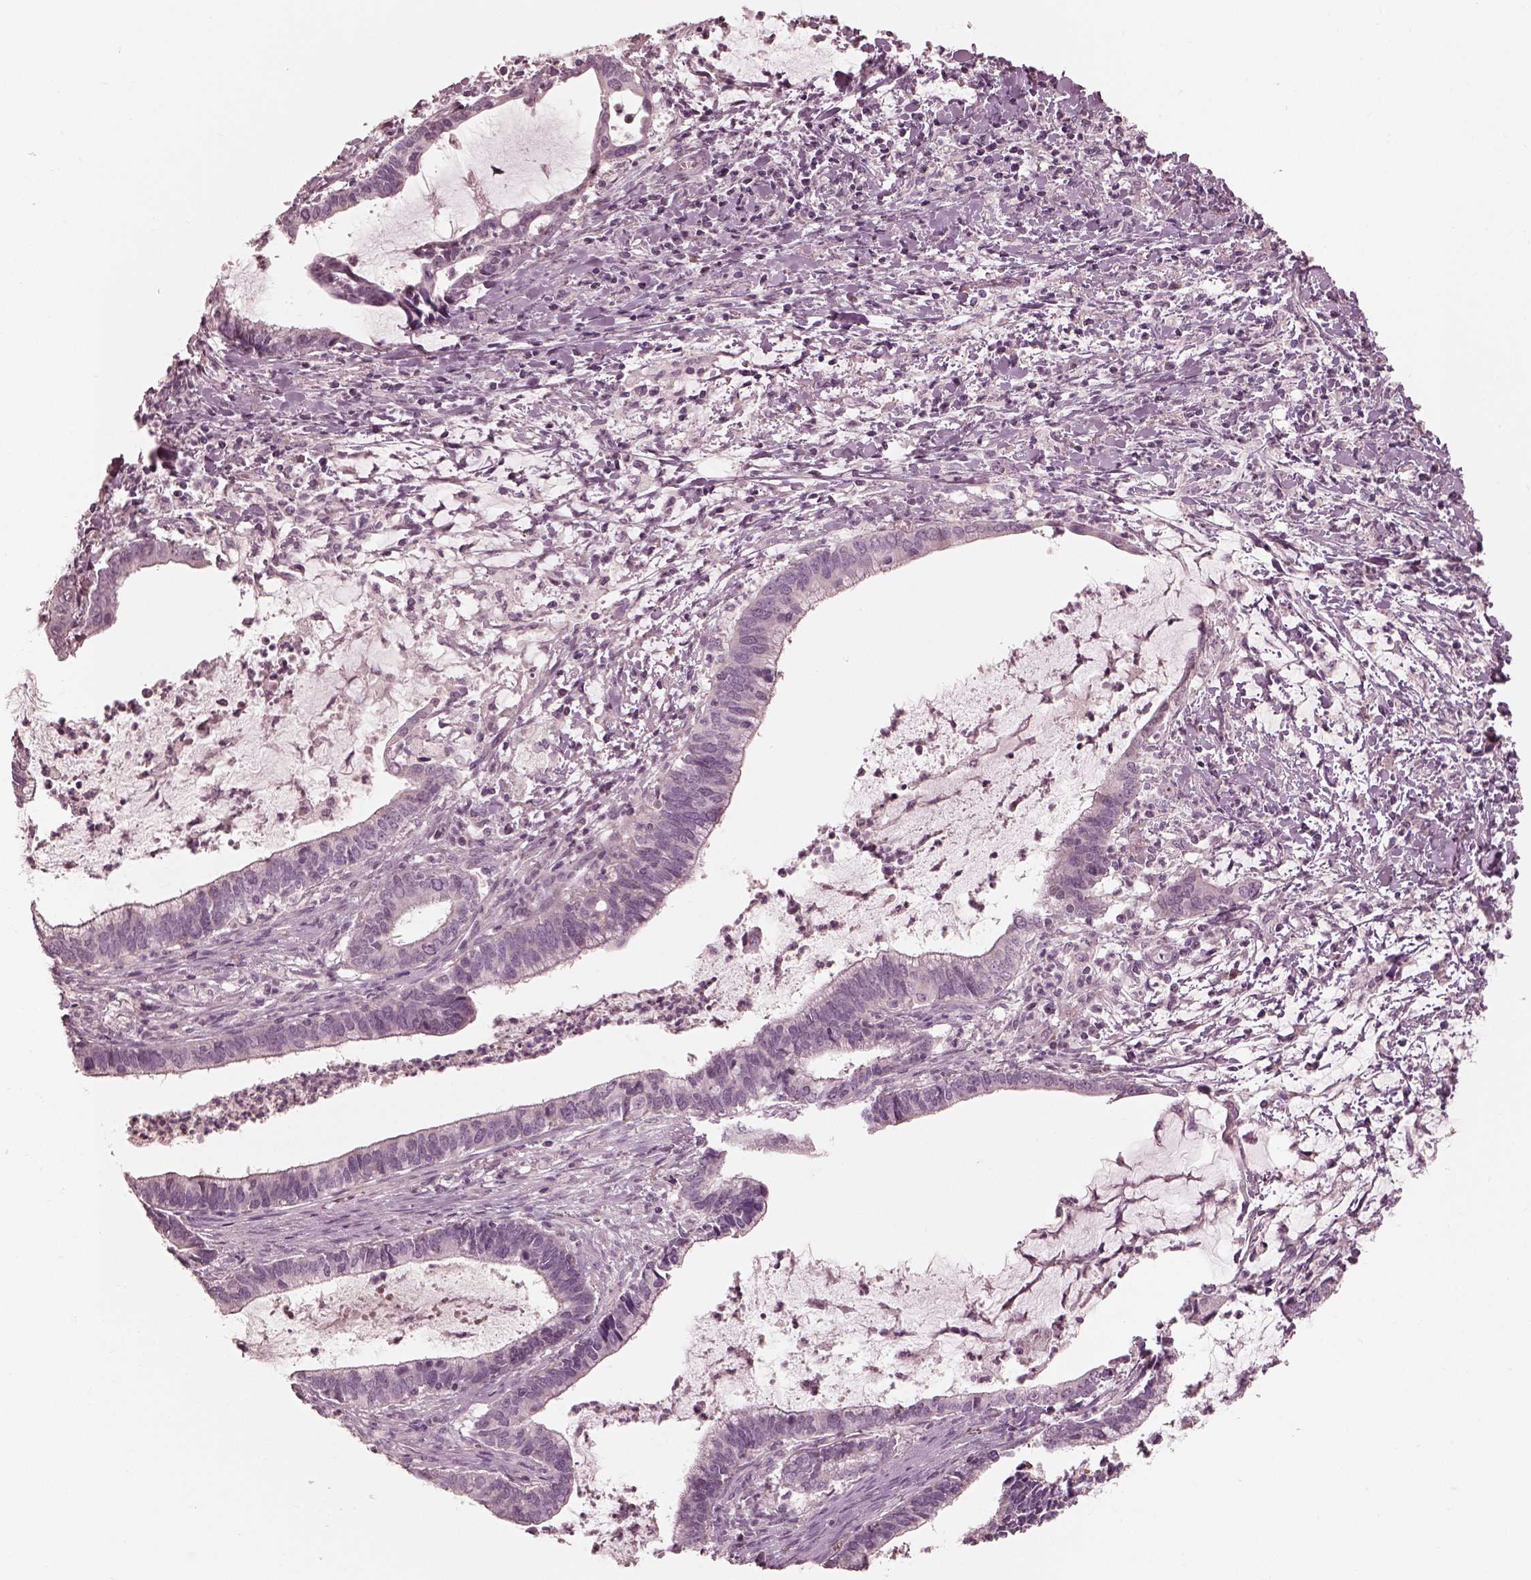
{"staining": {"intensity": "negative", "quantity": "none", "location": "none"}, "tissue": "cervical cancer", "cell_type": "Tumor cells", "image_type": "cancer", "snomed": [{"axis": "morphology", "description": "Adenocarcinoma, NOS"}, {"axis": "topography", "description": "Cervix"}], "caption": "There is no significant expression in tumor cells of adenocarcinoma (cervical). Nuclei are stained in blue.", "gene": "ANKLE1", "patient": {"sex": "female", "age": 42}}